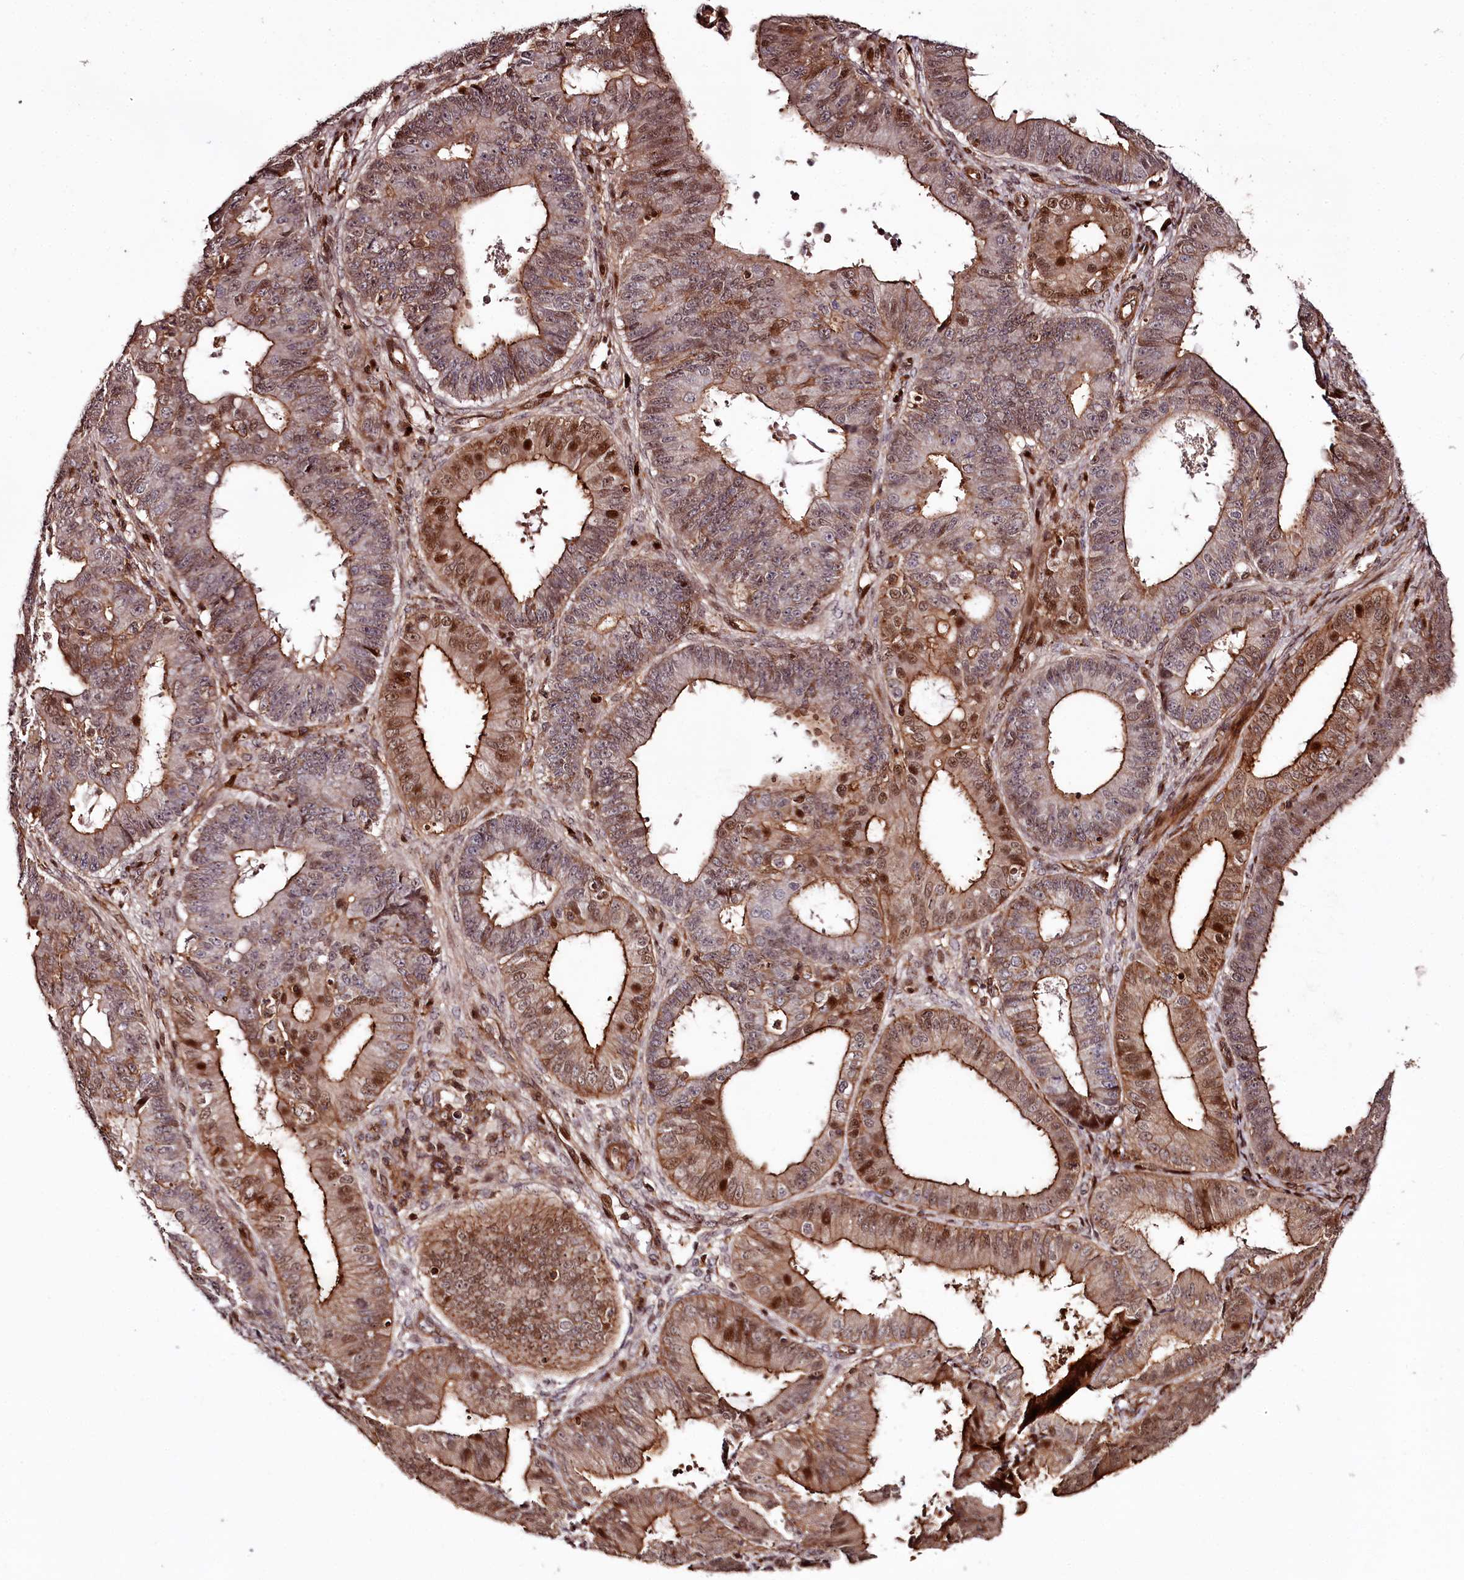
{"staining": {"intensity": "strong", "quantity": "25%-75%", "location": "cytoplasmic/membranous,nuclear"}, "tissue": "ovarian cancer", "cell_type": "Tumor cells", "image_type": "cancer", "snomed": [{"axis": "morphology", "description": "Carcinoma, endometroid"}, {"axis": "topography", "description": "Appendix"}, {"axis": "topography", "description": "Ovary"}], "caption": "Ovarian cancer (endometroid carcinoma) tissue demonstrates strong cytoplasmic/membranous and nuclear positivity in about 25%-75% of tumor cells", "gene": "KIF14", "patient": {"sex": "female", "age": 42}}